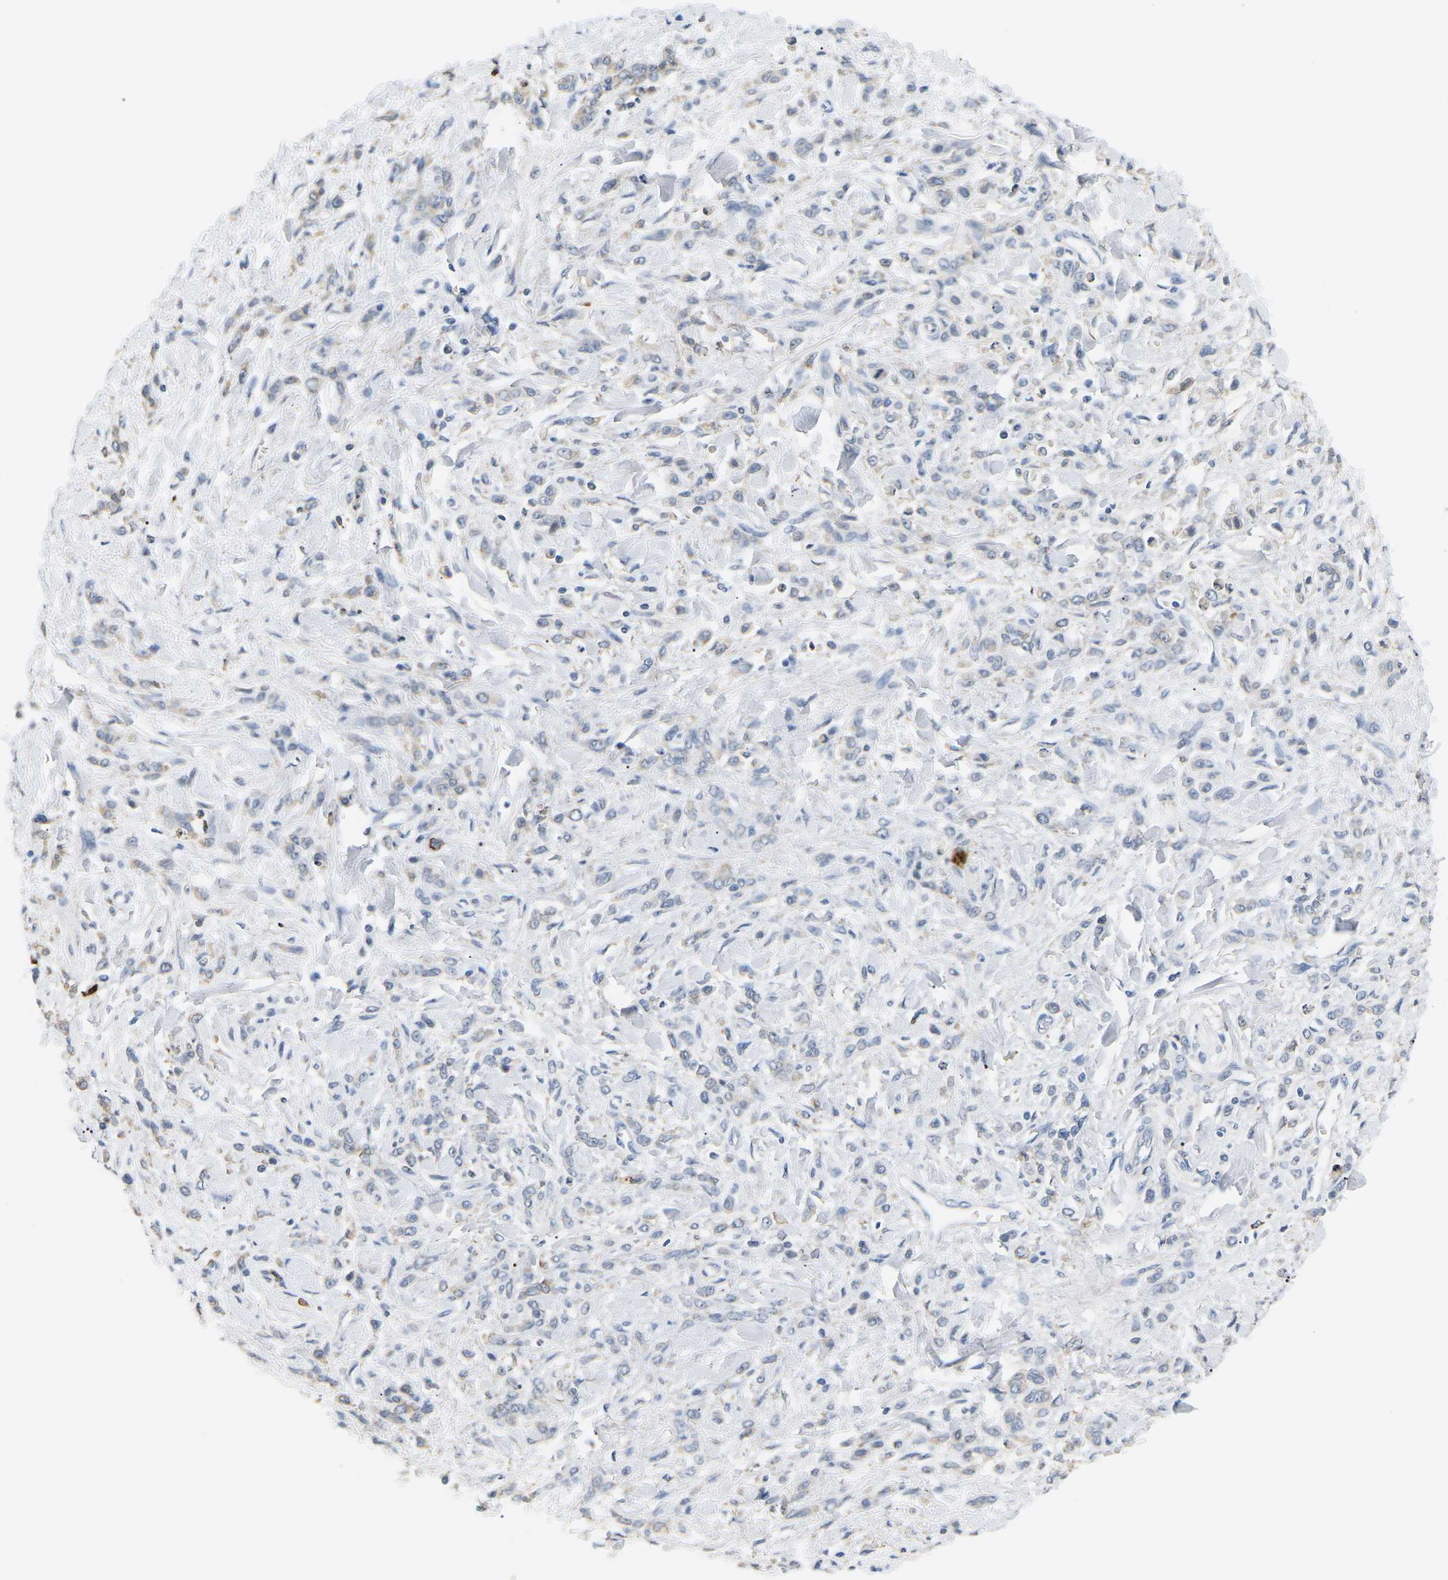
{"staining": {"intensity": "weak", "quantity": "<25%", "location": "cytoplasmic/membranous"}, "tissue": "stomach cancer", "cell_type": "Tumor cells", "image_type": "cancer", "snomed": [{"axis": "morphology", "description": "Normal tissue, NOS"}, {"axis": "morphology", "description": "Adenocarcinoma, NOS"}, {"axis": "topography", "description": "Stomach"}], "caption": "IHC of stomach cancer demonstrates no expression in tumor cells.", "gene": "ADM", "patient": {"sex": "male", "age": 82}}